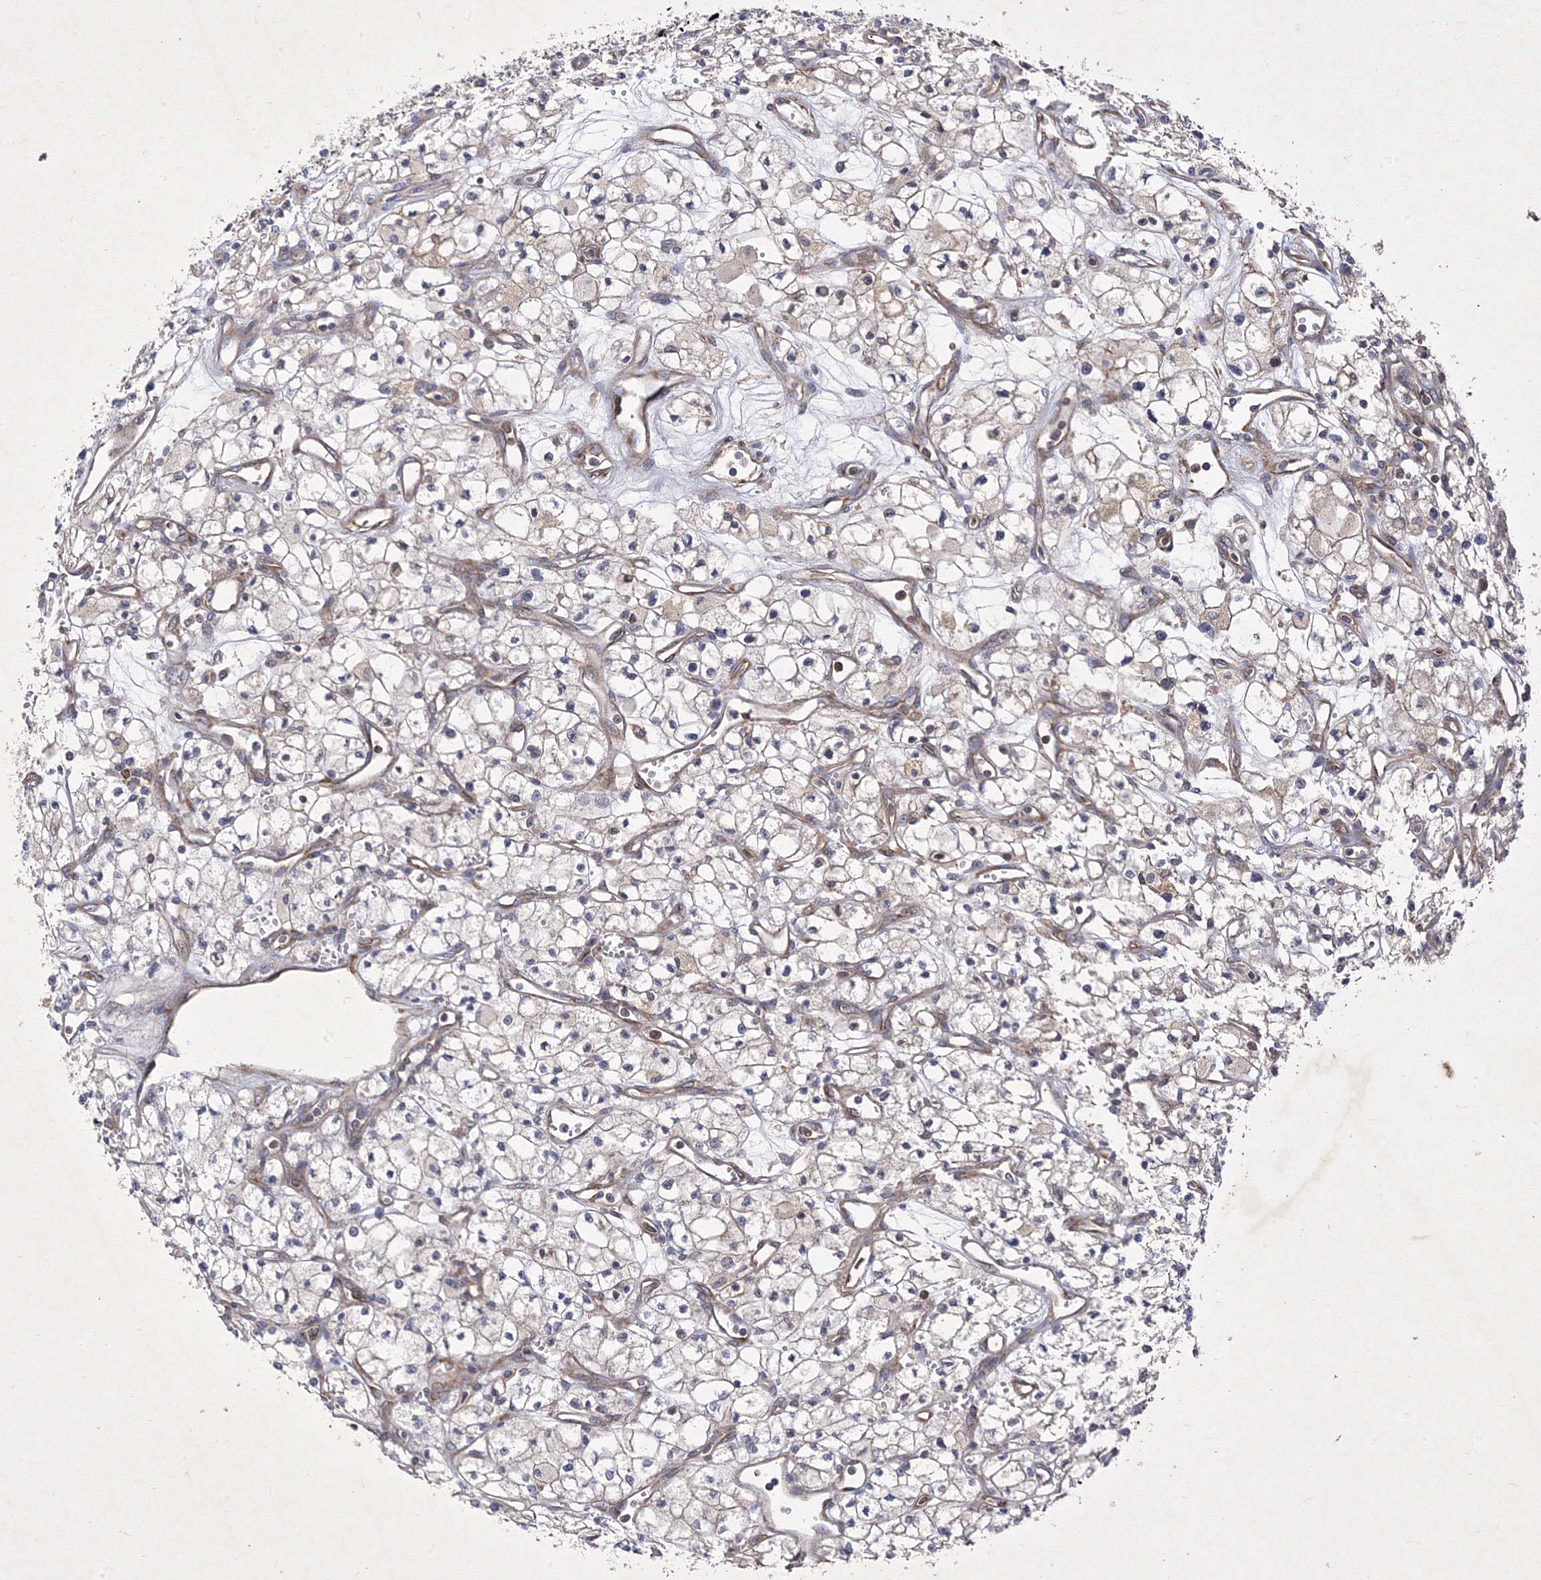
{"staining": {"intensity": "negative", "quantity": "none", "location": "none"}, "tissue": "renal cancer", "cell_type": "Tumor cells", "image_type": "cancer", "snomed": [{"axis": "morphology", "description": "Adenocarcinoma, NOS"}, {"axis": "topography", "description": "Kidney"}], "caption": "DAB (3,3'-diaminobenzidine) immunohistochemical staining of adenocarcinoma (renal) reveals no significant staining in tumor cells. (Brightfield microscopy of DAB (3,3'-diaminobenzidine) IHC at high magnification).", "gene": "SNX18", "patient": {"sex": "male", "age": 59}}